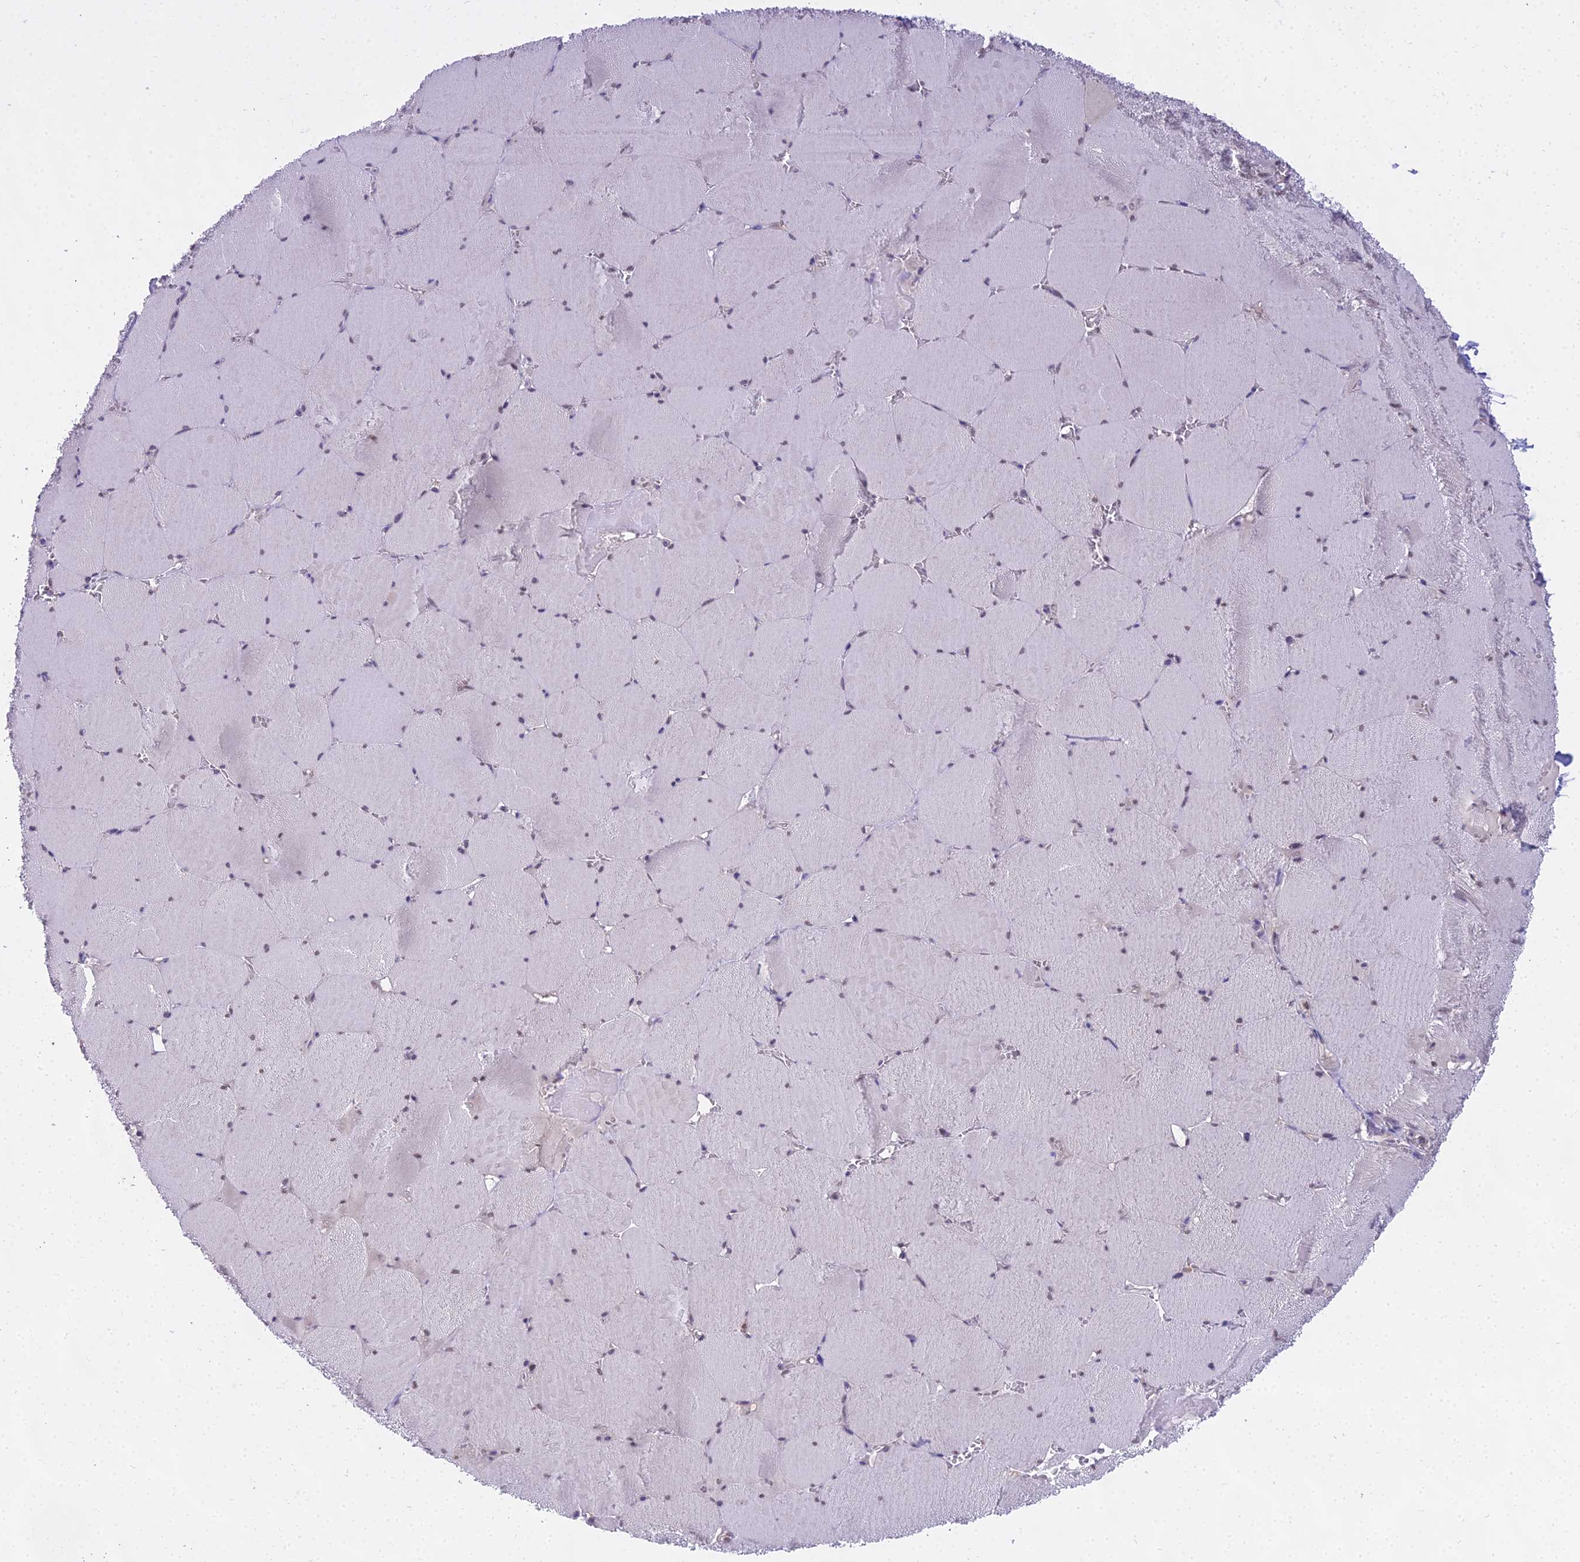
{"staining": {"intensity": "negative", "quantity": "none", "location": "none"}, "tissue": "skeletal muscle", "cell_type": "Myocytes", "image_type": "normal", "snomed": [{"axis": "morphology", "description": "Normal tissue, NOS"}, {"axis": "topography", "description": "Skeletal muscle"}, {"axis": "topography", "description": "Head-Neck"}], "caption": "This is an immunohistochemistry histopathology image of benign skeletal muscle. There is no staining in myocytes.", "gene": "MAT2A", "patient": {"sex": "male", "age": 66}}